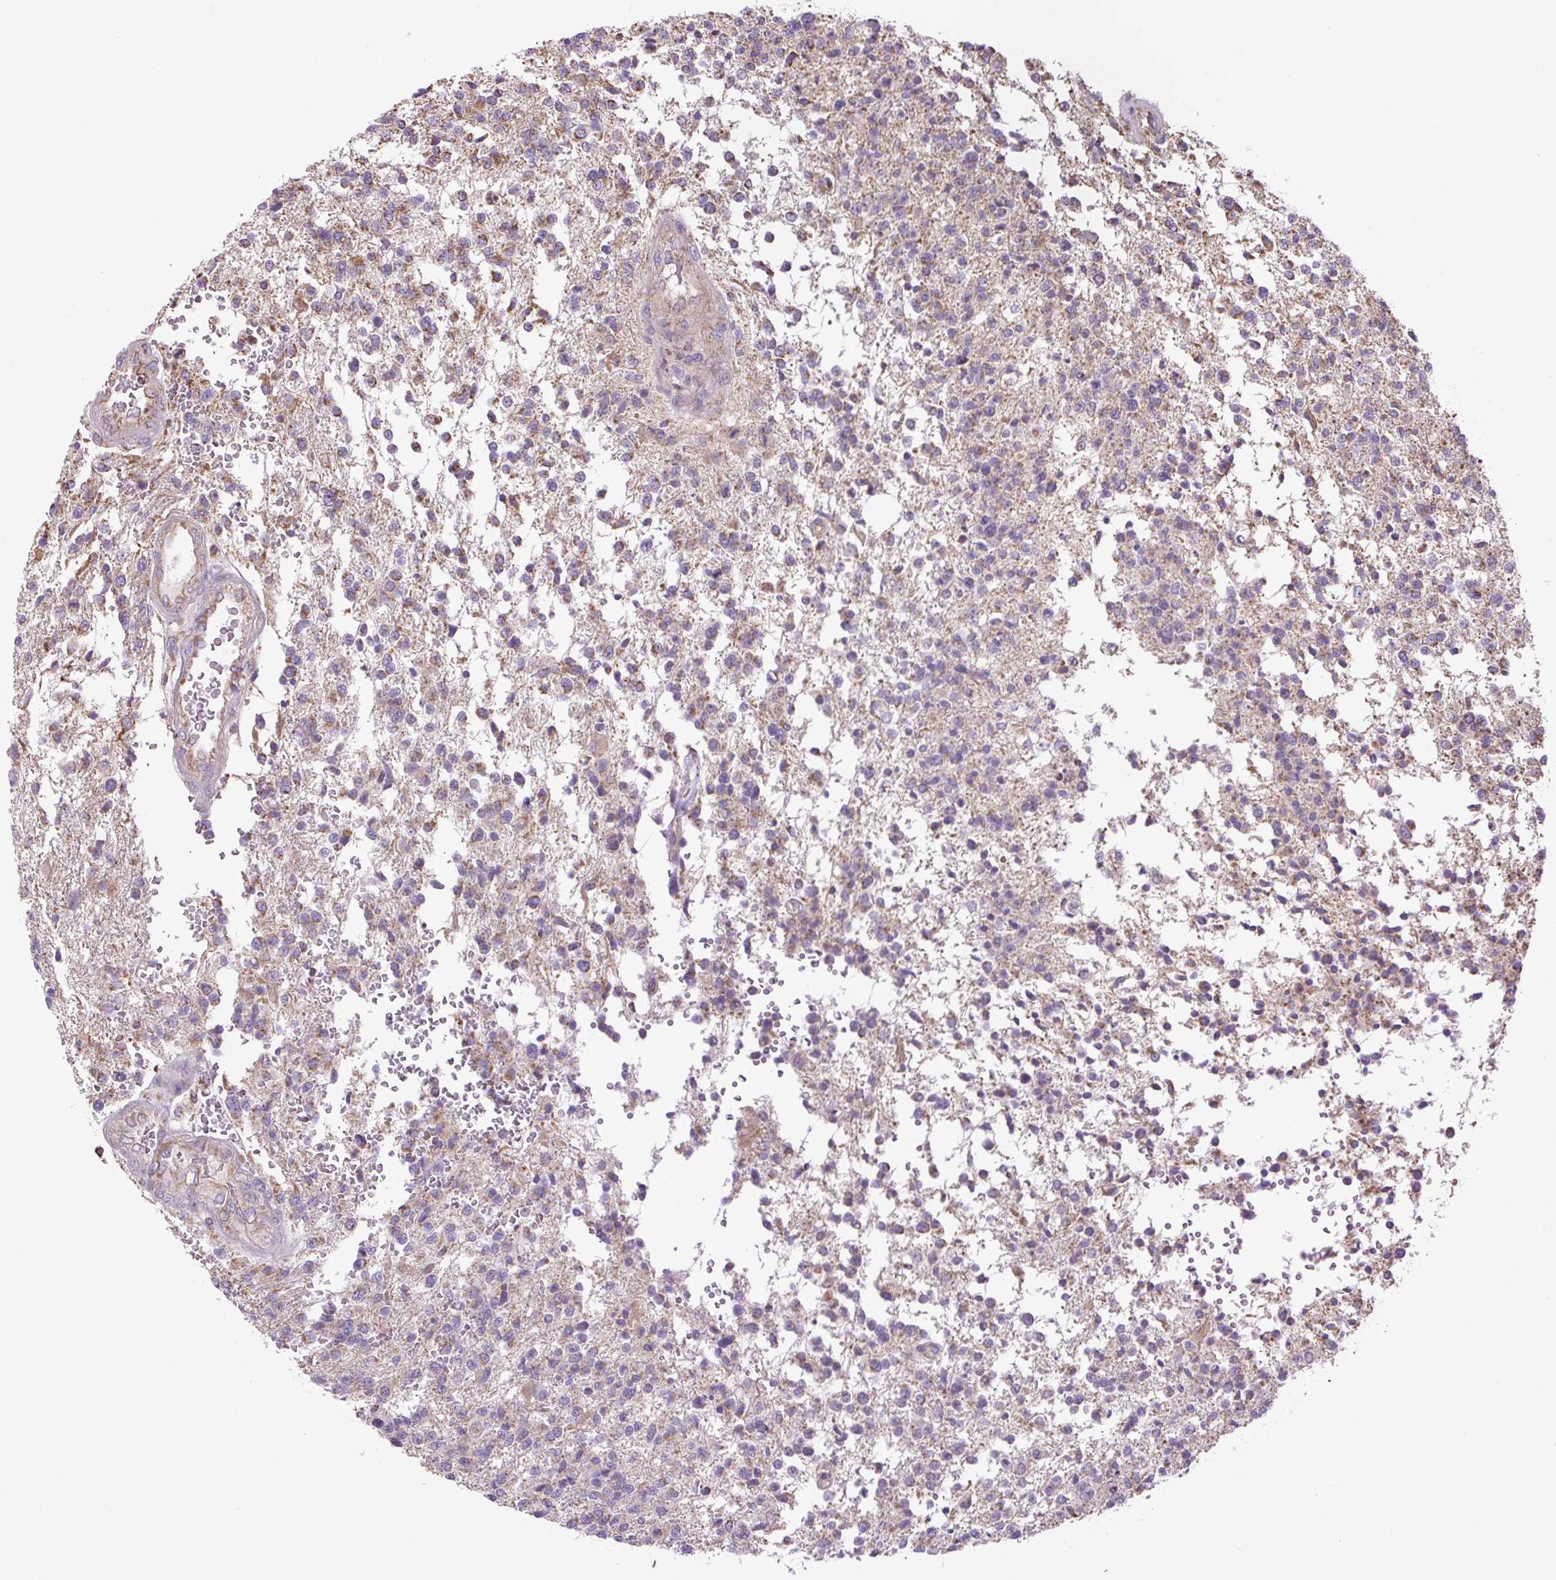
{"staining": {"intensity": "moderate", "quantity": "<25%", "location": "cytoplasmic/membranous"}, "tissue": "glioma", "cell_type": "Tumor cells", "image_type": "cancer", "snomed": [{"axis": "morphology", "description": "Glioma, malignant, High grade"}, {"axis": "topography", "description": "Brain"}], "caption": "Immunohistochemical staining of high-grade glioma (malignant) demonstrates moderate cytoplasmic/membranous protein staining in approximately <25% of tumor cells.", "gene": "PLCG1", "patient": {"sex": "male", "age": 56}}